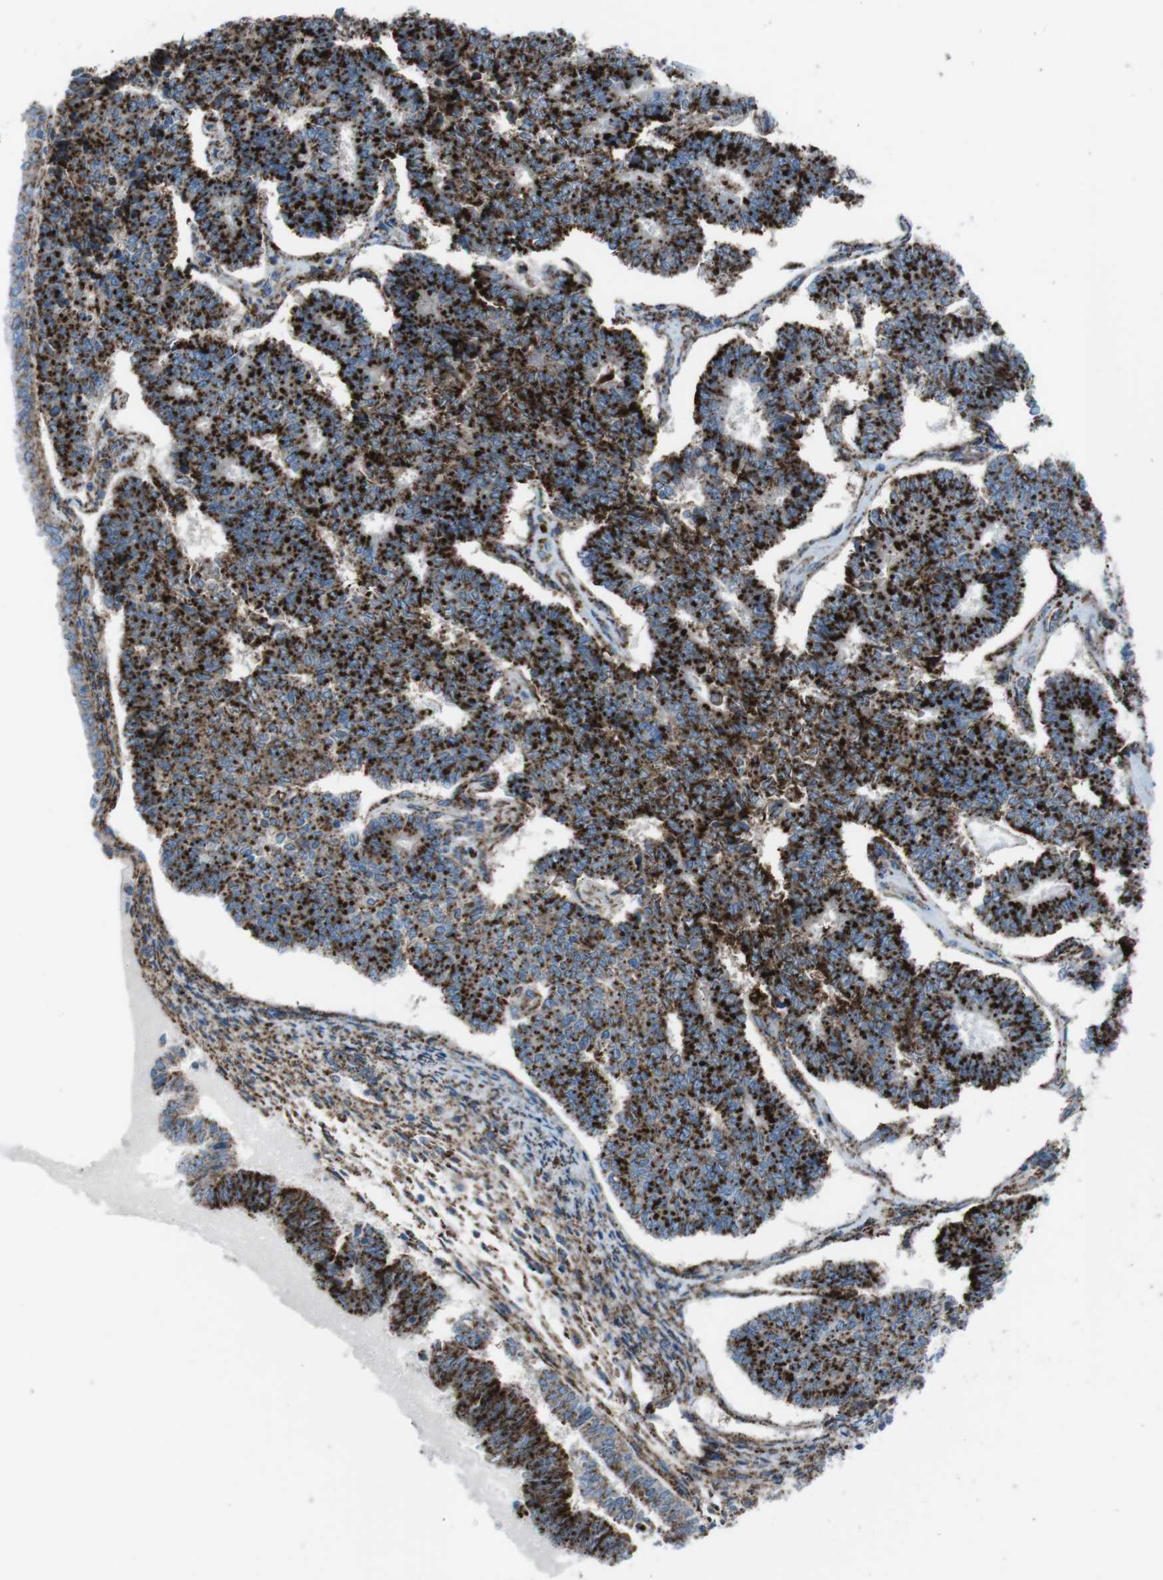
{"staining": {"intensity": "strong", "quantity": ">75%", "location": "cytoplasmic/membranous"}, "tissue": "endometrial cancer", "cell_type": "Tumor cells", "image_type": "cancer", "snomed": [{"axis": "morphology", "description": "Adenocarcinoma, NOS"}, {"axis": "topography", "description": "Endometrium"}], "caption": "Adenocarcinoma (endometrial) stained with immunohistochemistry shows strong cytoplasmic/membranous staining in approximately >75% of tumor cells. The protein of interest is stained brown, and the nuclei are stained in blue (DAB IHC with brightfield microscopy, high magnification).", "gene": "SCARB2", "patient": {"sex": "female", "age": 70}}